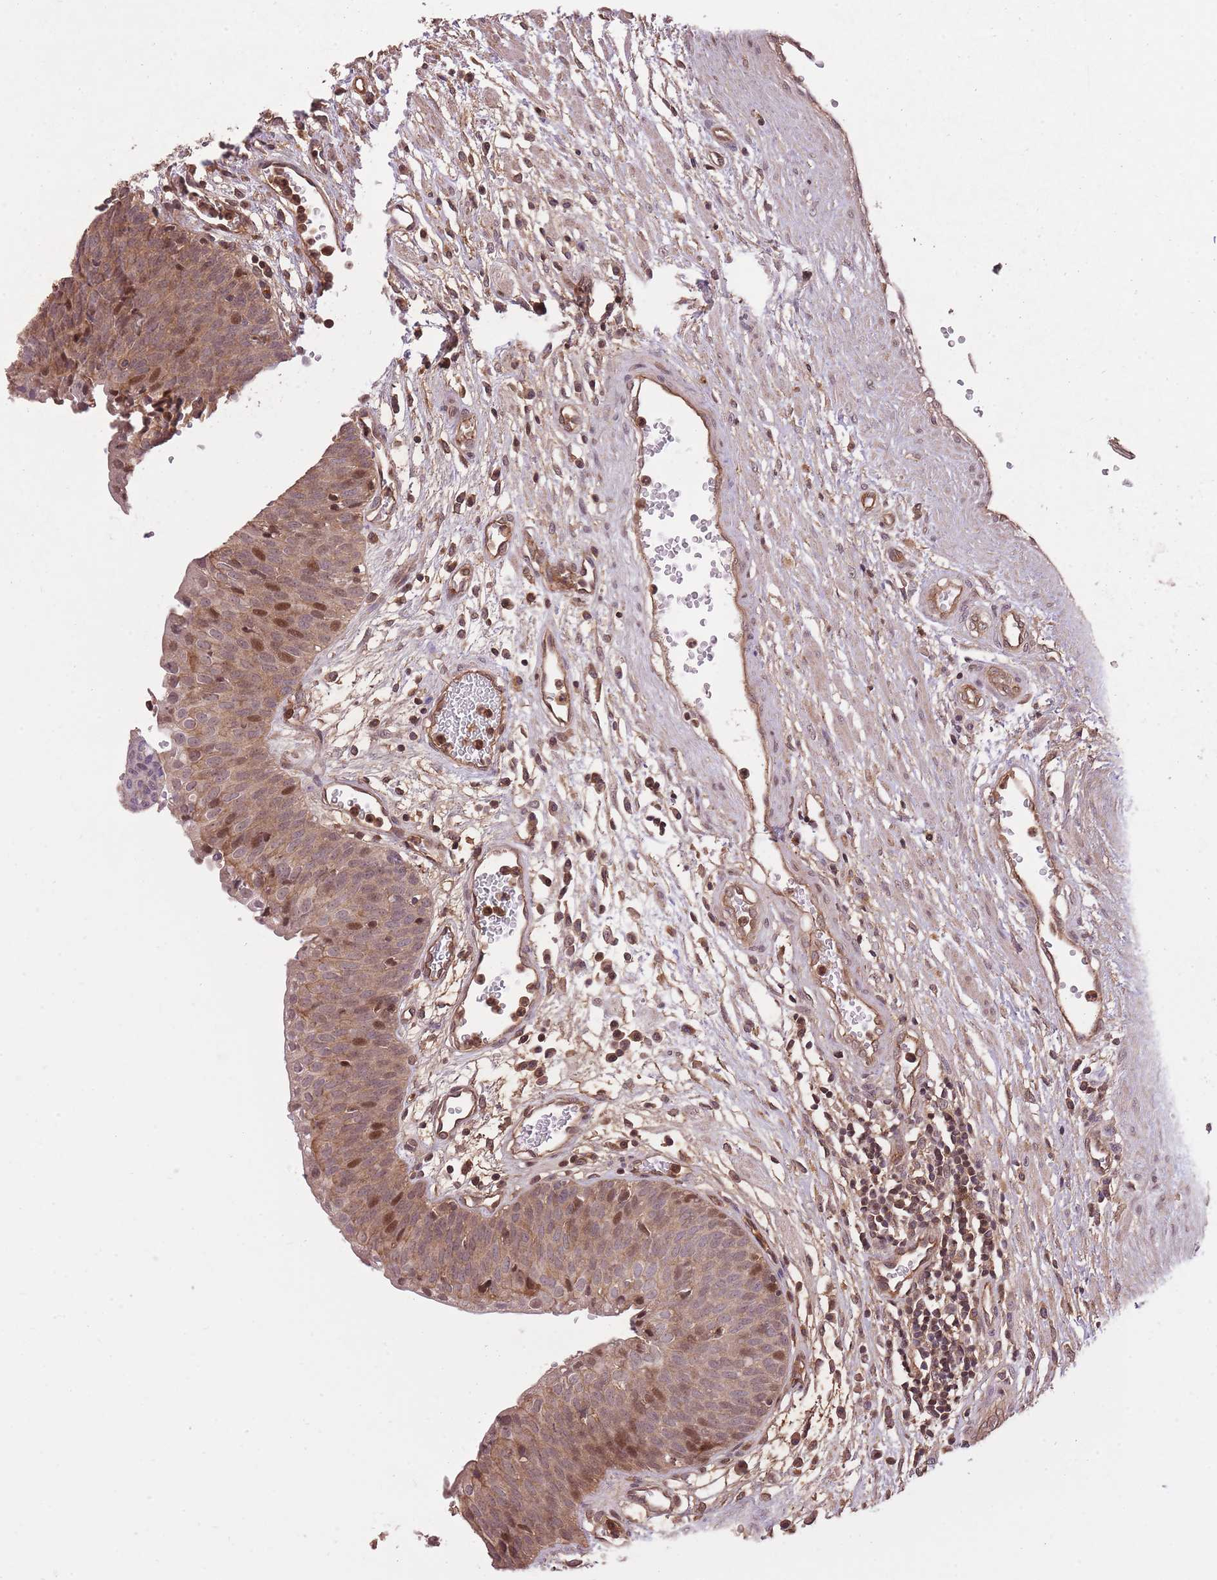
{"staining": {"intensity": "moderate", "quantity": ">75%", "location": "cytoplasmic/membranous,nuclear"}, "tissue": "urinary bladder", "cell_type": "Urothelial cells", "image_type": "normal", "snomed": [{"axis": "morphology", "description": "Normal tissue, NOS"}, {"axis": "topography", "description": "Urinary bladder"}], "caption": "There is medium levels of moderate cytoplasmic/membranous,nuclear expression in urothelial cells of benign urinary bladder, as demonstrated by immunohistochemical staining (brown color).", "gene": "PLD1", "patient": {"sex": "male", "age": 55}}